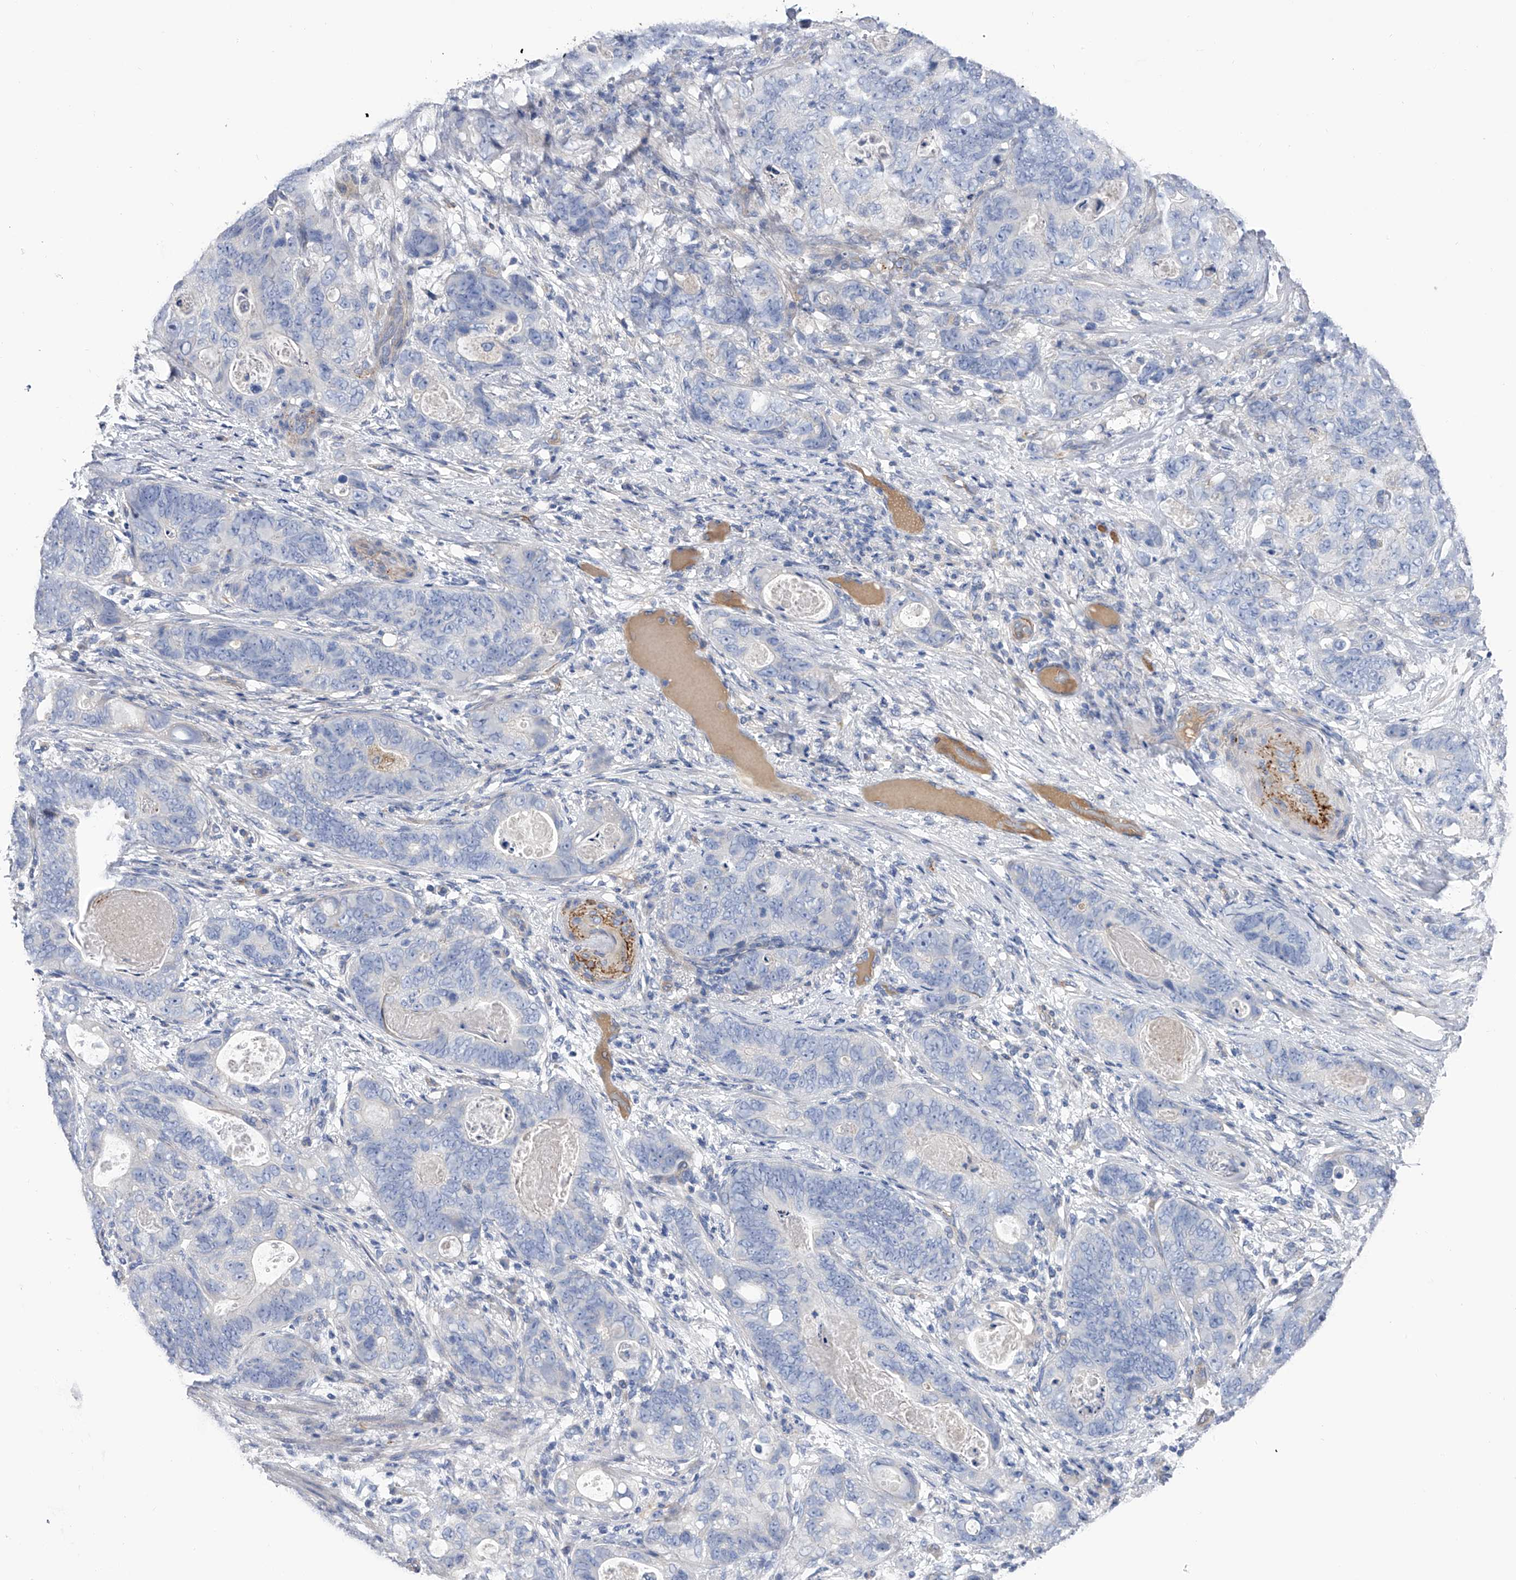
{"staining": {"intensity": "negative", "quantity": "none", "location": "none"}, "tissue": "stomach cancer", "cell_type": "Tumor cells", "image_type": "cancer", "snomed": [{"axis": "morphology", "description": "Normal tissue, NOS"}, {"axis": "morphology", "description": "Adenocarcinoma, NOS"}, {"axis": "topography", "description": "Stomach"}], "caption": "DAB immunohistochemical staining of stomach cancer reveals no significant expression in tumor cells. (DAB immunohistochemistry visualized using brightfield microscopy, high magnification).", "gene": "RWDD2A", "patient": {"sex": "female", "age": 89}}